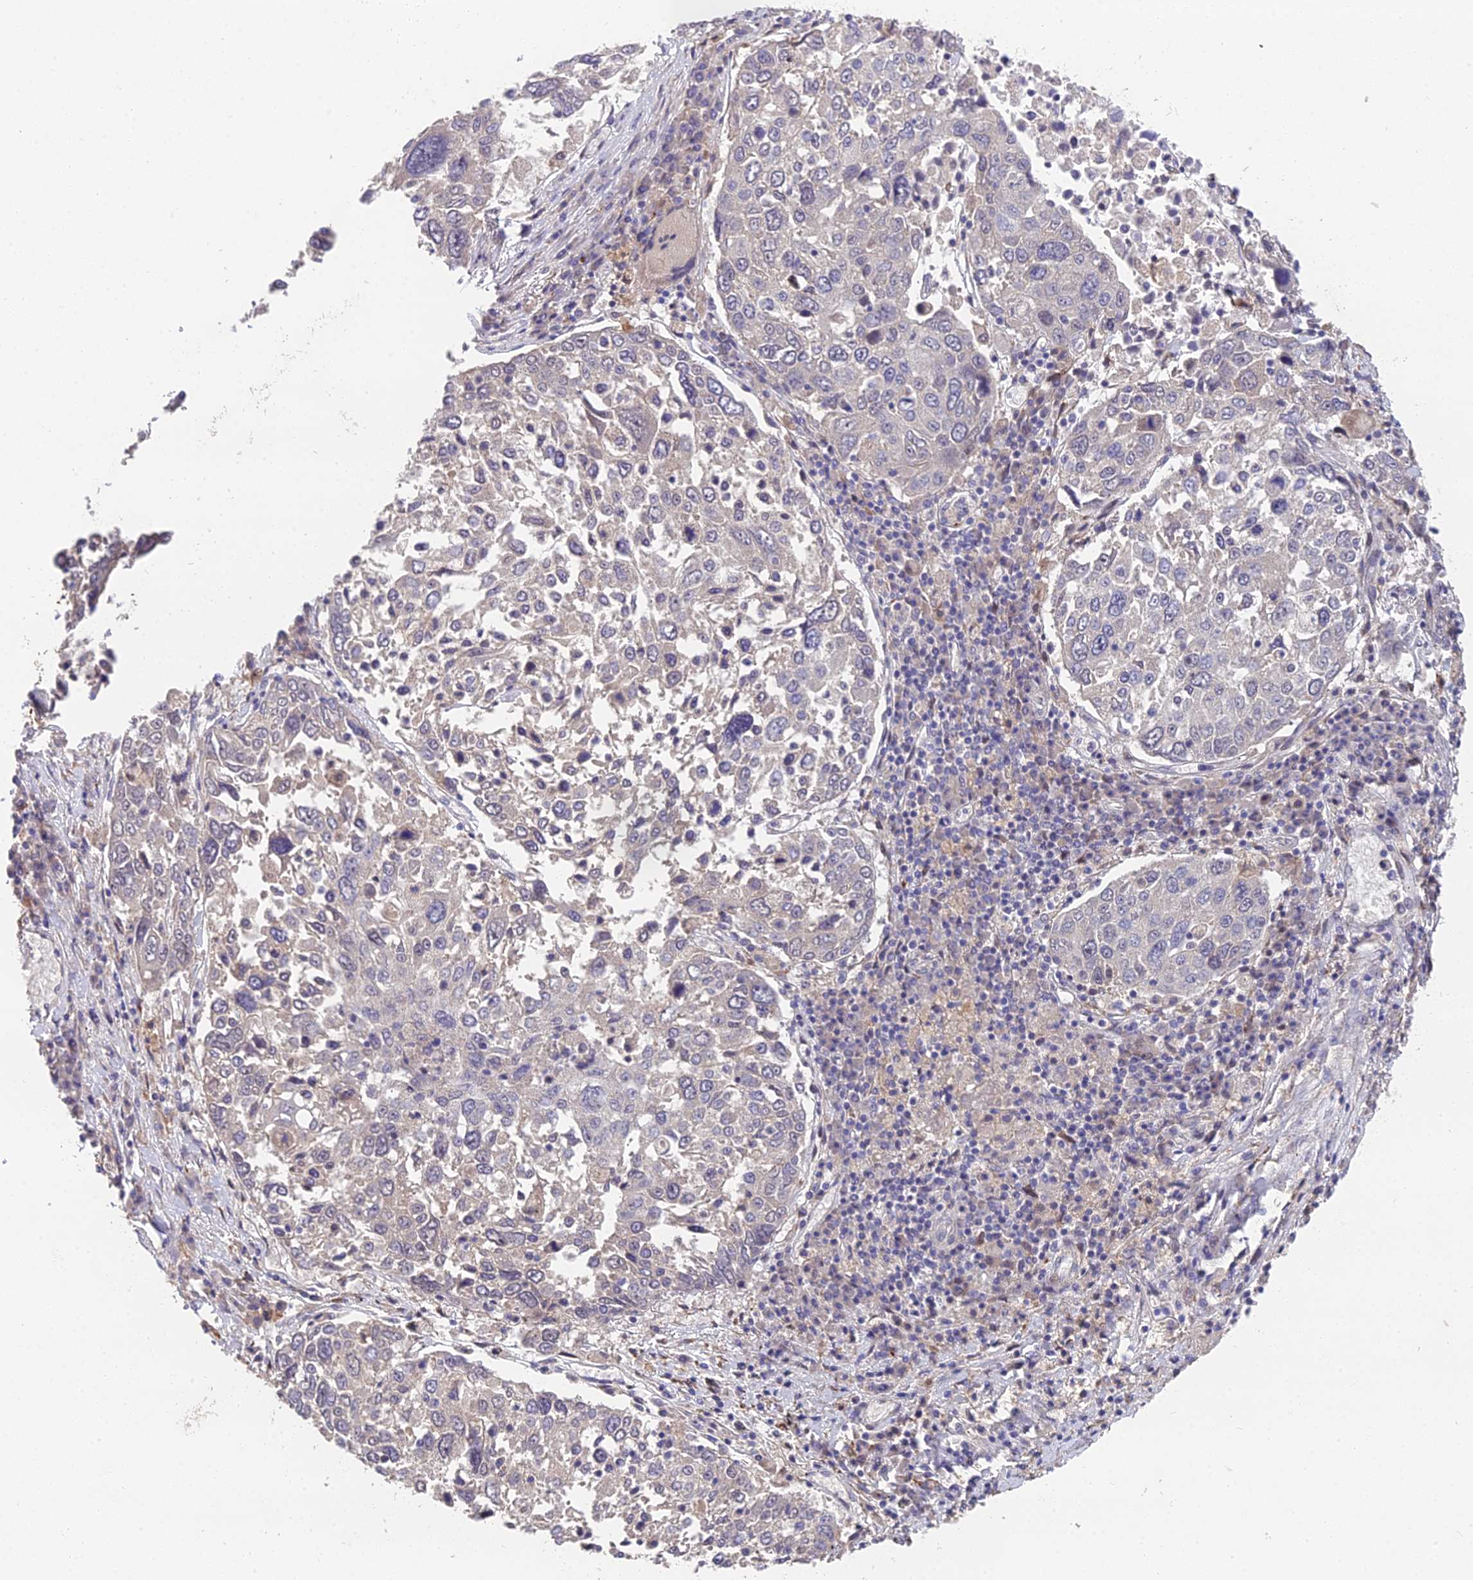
{"staining": {"intensity": "negative", "quantity": "none", "location": "none"}, "tissue": "lung cancer", "cell_type": "Tumor cells", "image_type": "cancer", "snomed": [{"axis": "morphology", "description": "Squamous cell carcinoma, NOS"}, {"axis": "topography", "description": "Lung"}], "caption": "Human lung squamous cell carcinoma stained for a protein using IHC exhibits no expression in tumor cells.", "gene": "PUS10", "patient": {"sex": "male", "age": 65}}